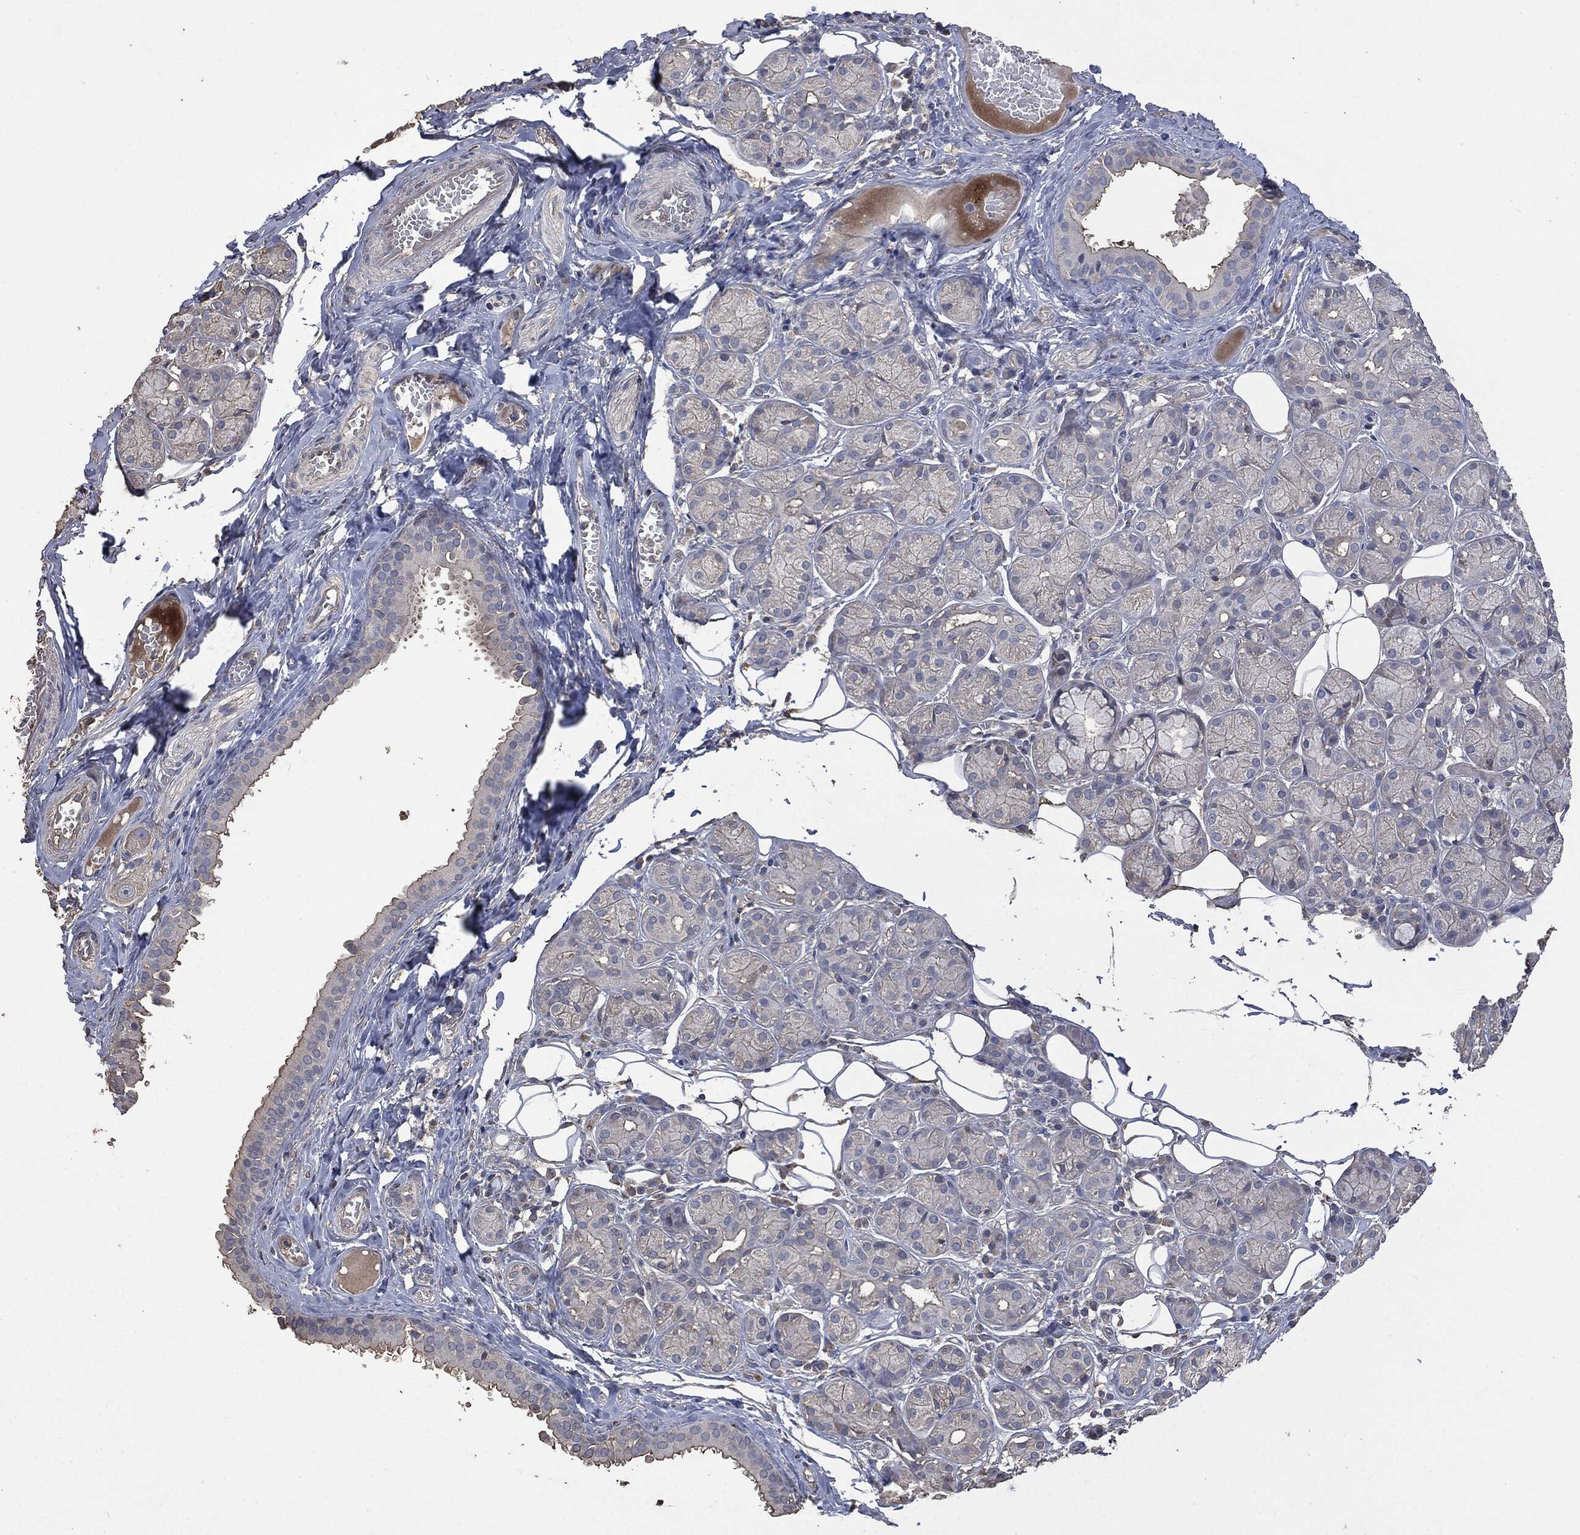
{"staining": {"intensity": "negative", "quantity": "none", "location": "none"}, "tissue": "salivary gland", "cell_type": "Glandular cells", "image_type": "normal", "snomed": [{"axis": "morphology", "description": "Normal tissue, NOS"}, {"axis": "topography", "description": "Salivary gland"}], "caption": "Unremarkable salivary gland was stained to show a protein in brown. There is no significant positivity in glandular cells.", "gene": "MSLN", "patient": {"sex": "male", "age": 71}}